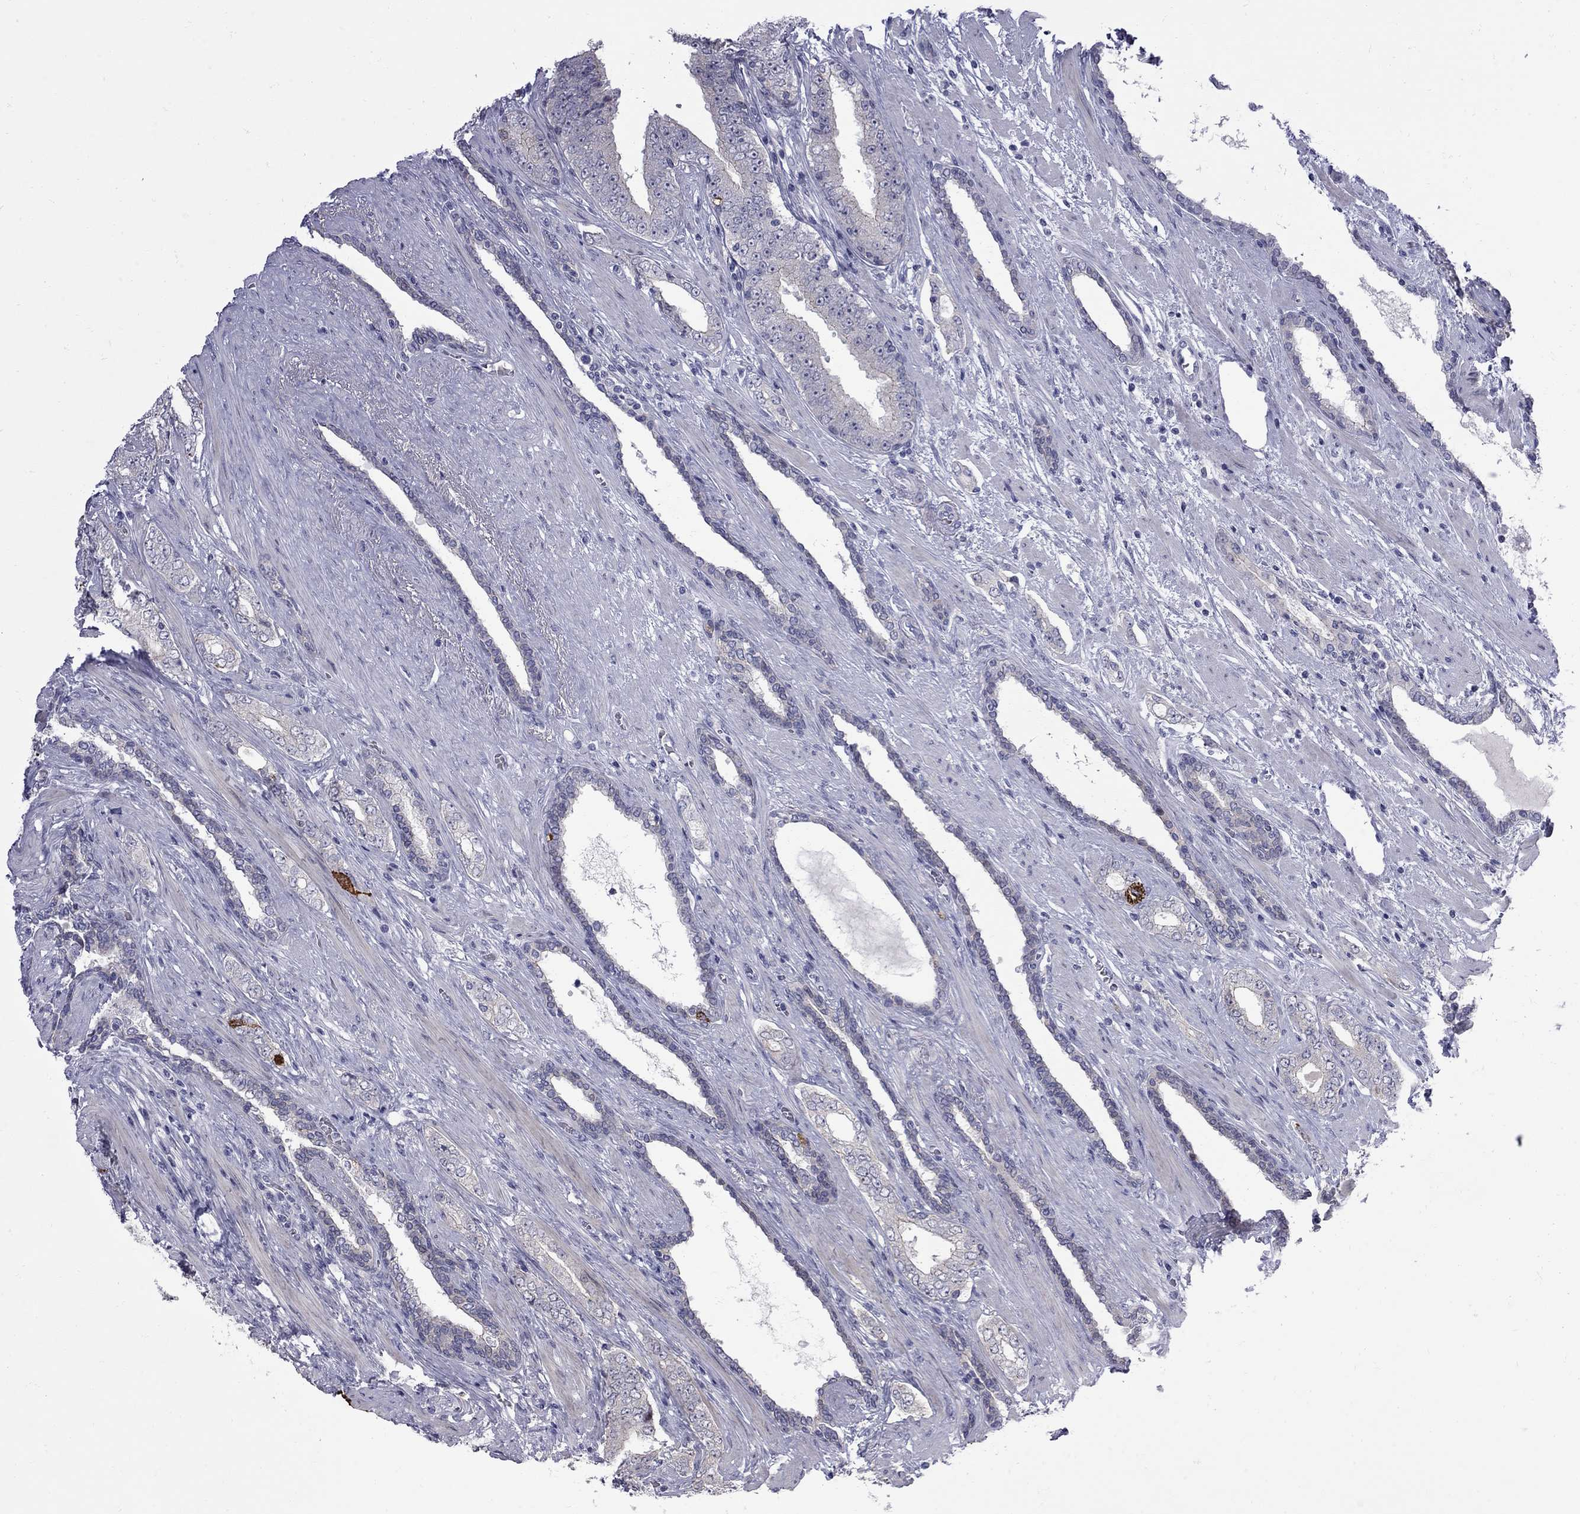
{"staining": {"intensity": "negative", "quantity": "none", "location": "none"}, "tissue": "prostate cancer", "cell_type": "Tumor cells", "image_type": "cancer", "snomed": [{"axis": "morphology", "description": "Adenocarcinoma, Low grade"}, {"axis": "topography", "description": "Prostate and seminal vesicle, NOS"}], "caption": "IHC of low-grade adenocarcinoma (prostate) exhibits no staining in tumor cells.", "gene": "NRARP", "patient": {"sex": "male", "age": 61}}